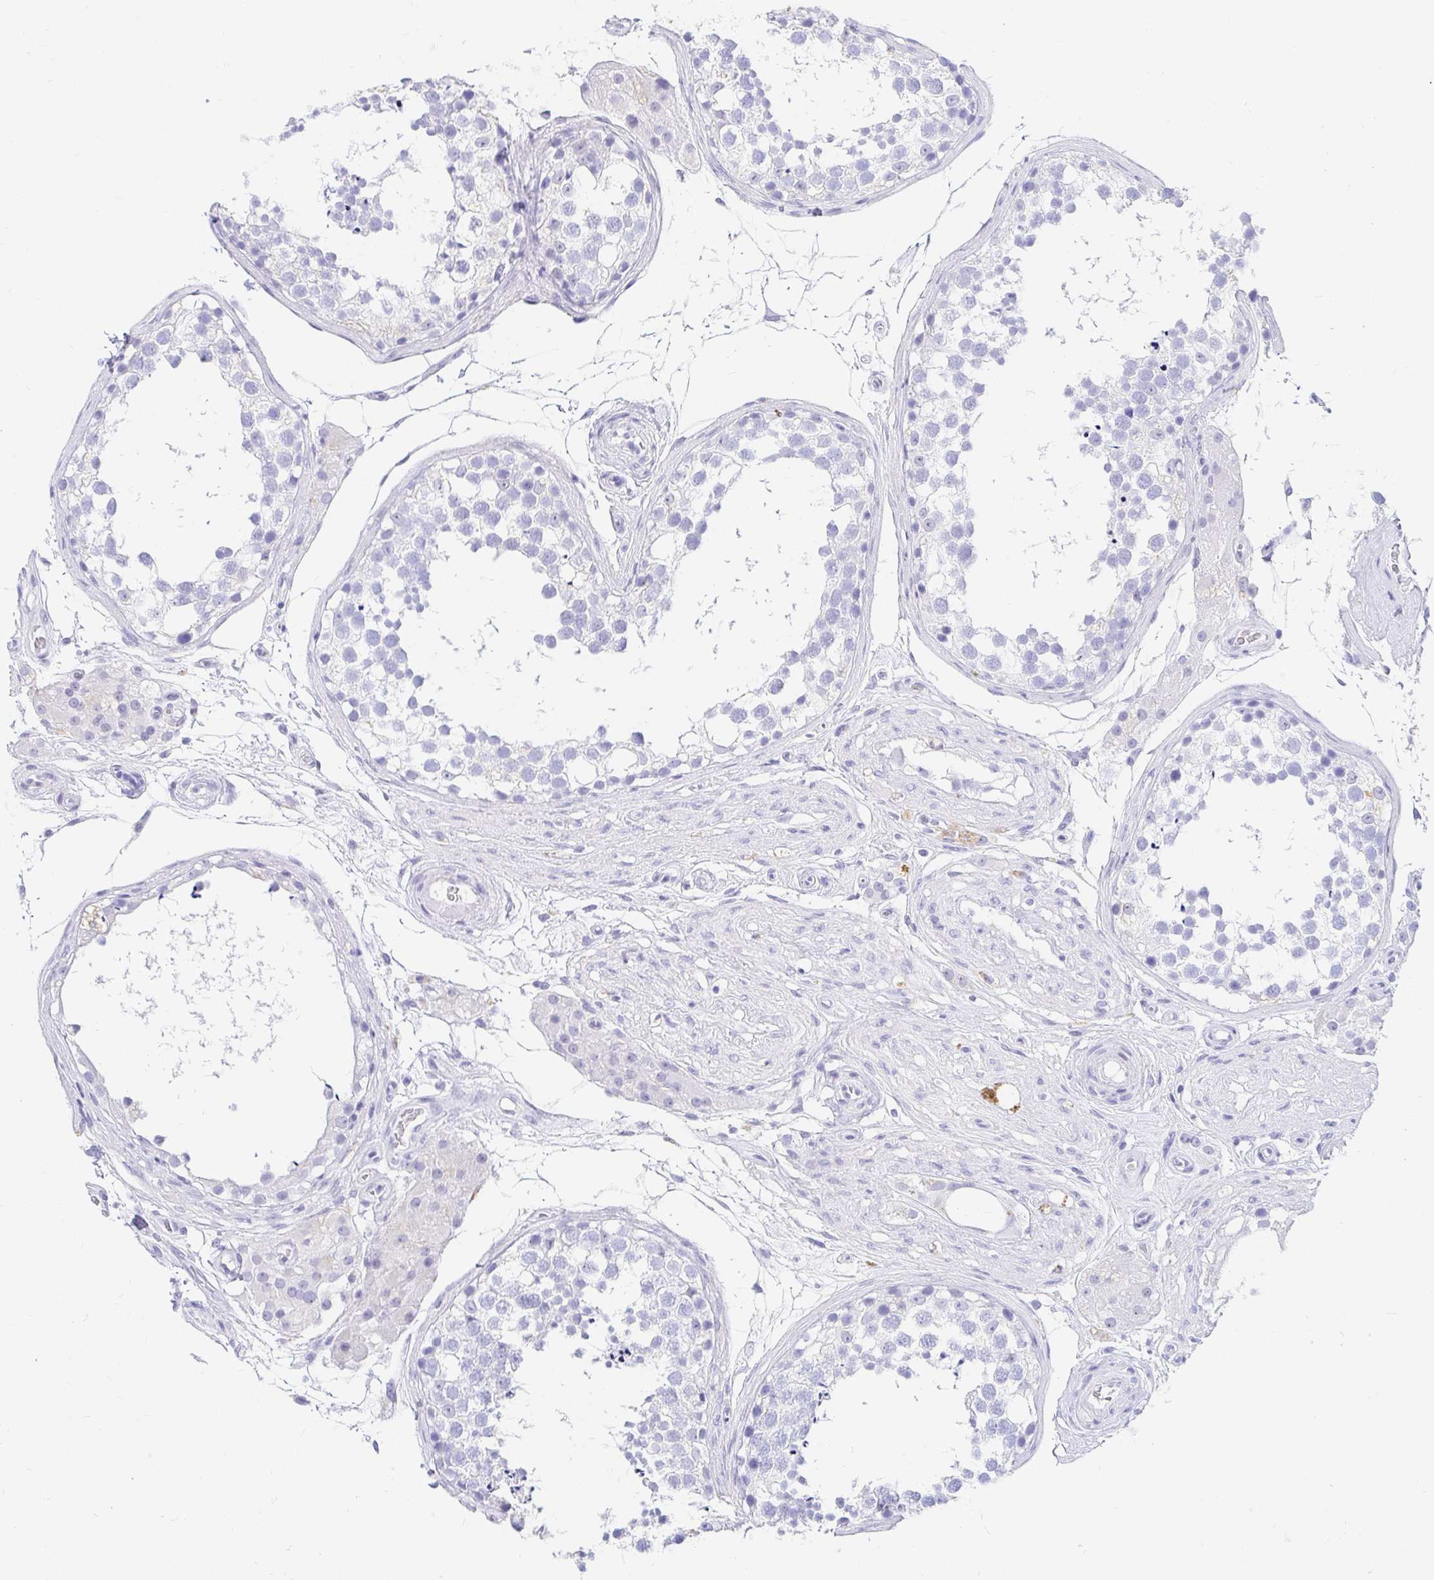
{"staining": {"intensity": "negative", "quantity": "none", "location": "none"}, "tissue": "testis", "cell_type": "Cells in seminiferous ducts", "image_type": "normal", "snomed": [{"axis": "morphology", "description": "Normal tissue, NOS"}, {"axis": "morphology", "description": "Seminoma, NOS"}, {"axis": "topography", "description": "Testis"}], "caption": "Immunohistochemistry micrograph of unremarkable human testis stained for a protein (brown), which displays no expression in cells in seminiferous ducts.", "gene": "OR6T1", "patient": {"sex": "male", "age": 65}}